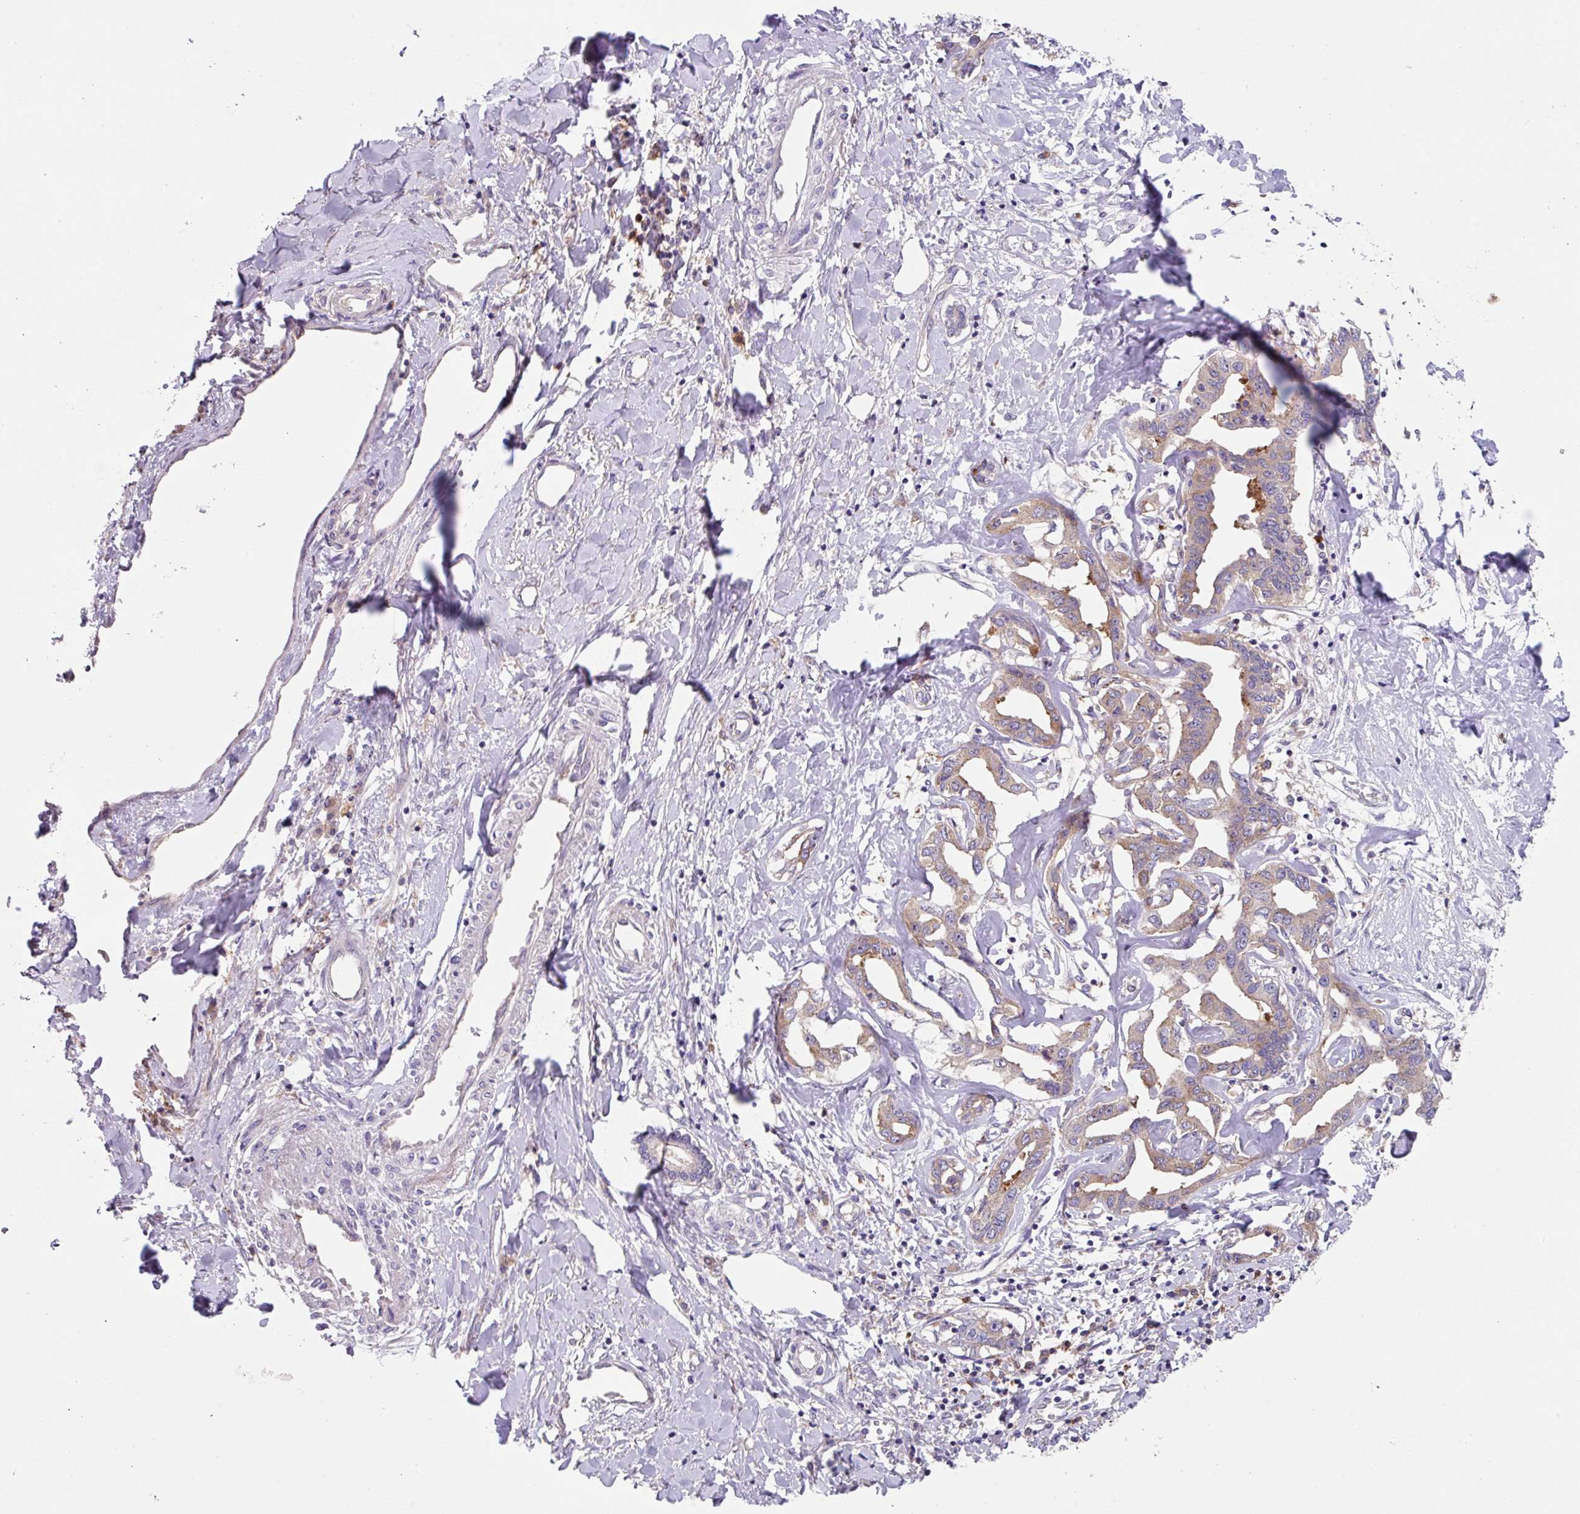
{"staining": {"intensity": "weak", "quantity": "25%-75%", "location": "cytoplasmic/membranous"}, "tissue": "liver cancer", "cell_type": "Tumor cells", "image_type": "cancer", "snomed": [{"axis": "morphology", "description": "Cholangiocarcinoma"}, {"axis": "topography", "description": "Liver"}], "caption": "This histopathology image displays immunohistochemistry (IHC) staining of human cholangiocarcinoma (liver), with low weak cytoplasmic/membranous positivity in about 25%-75% of tumor cells.", "gene": "EIF4B", "patient": {"sex": "male", "age": 59}}